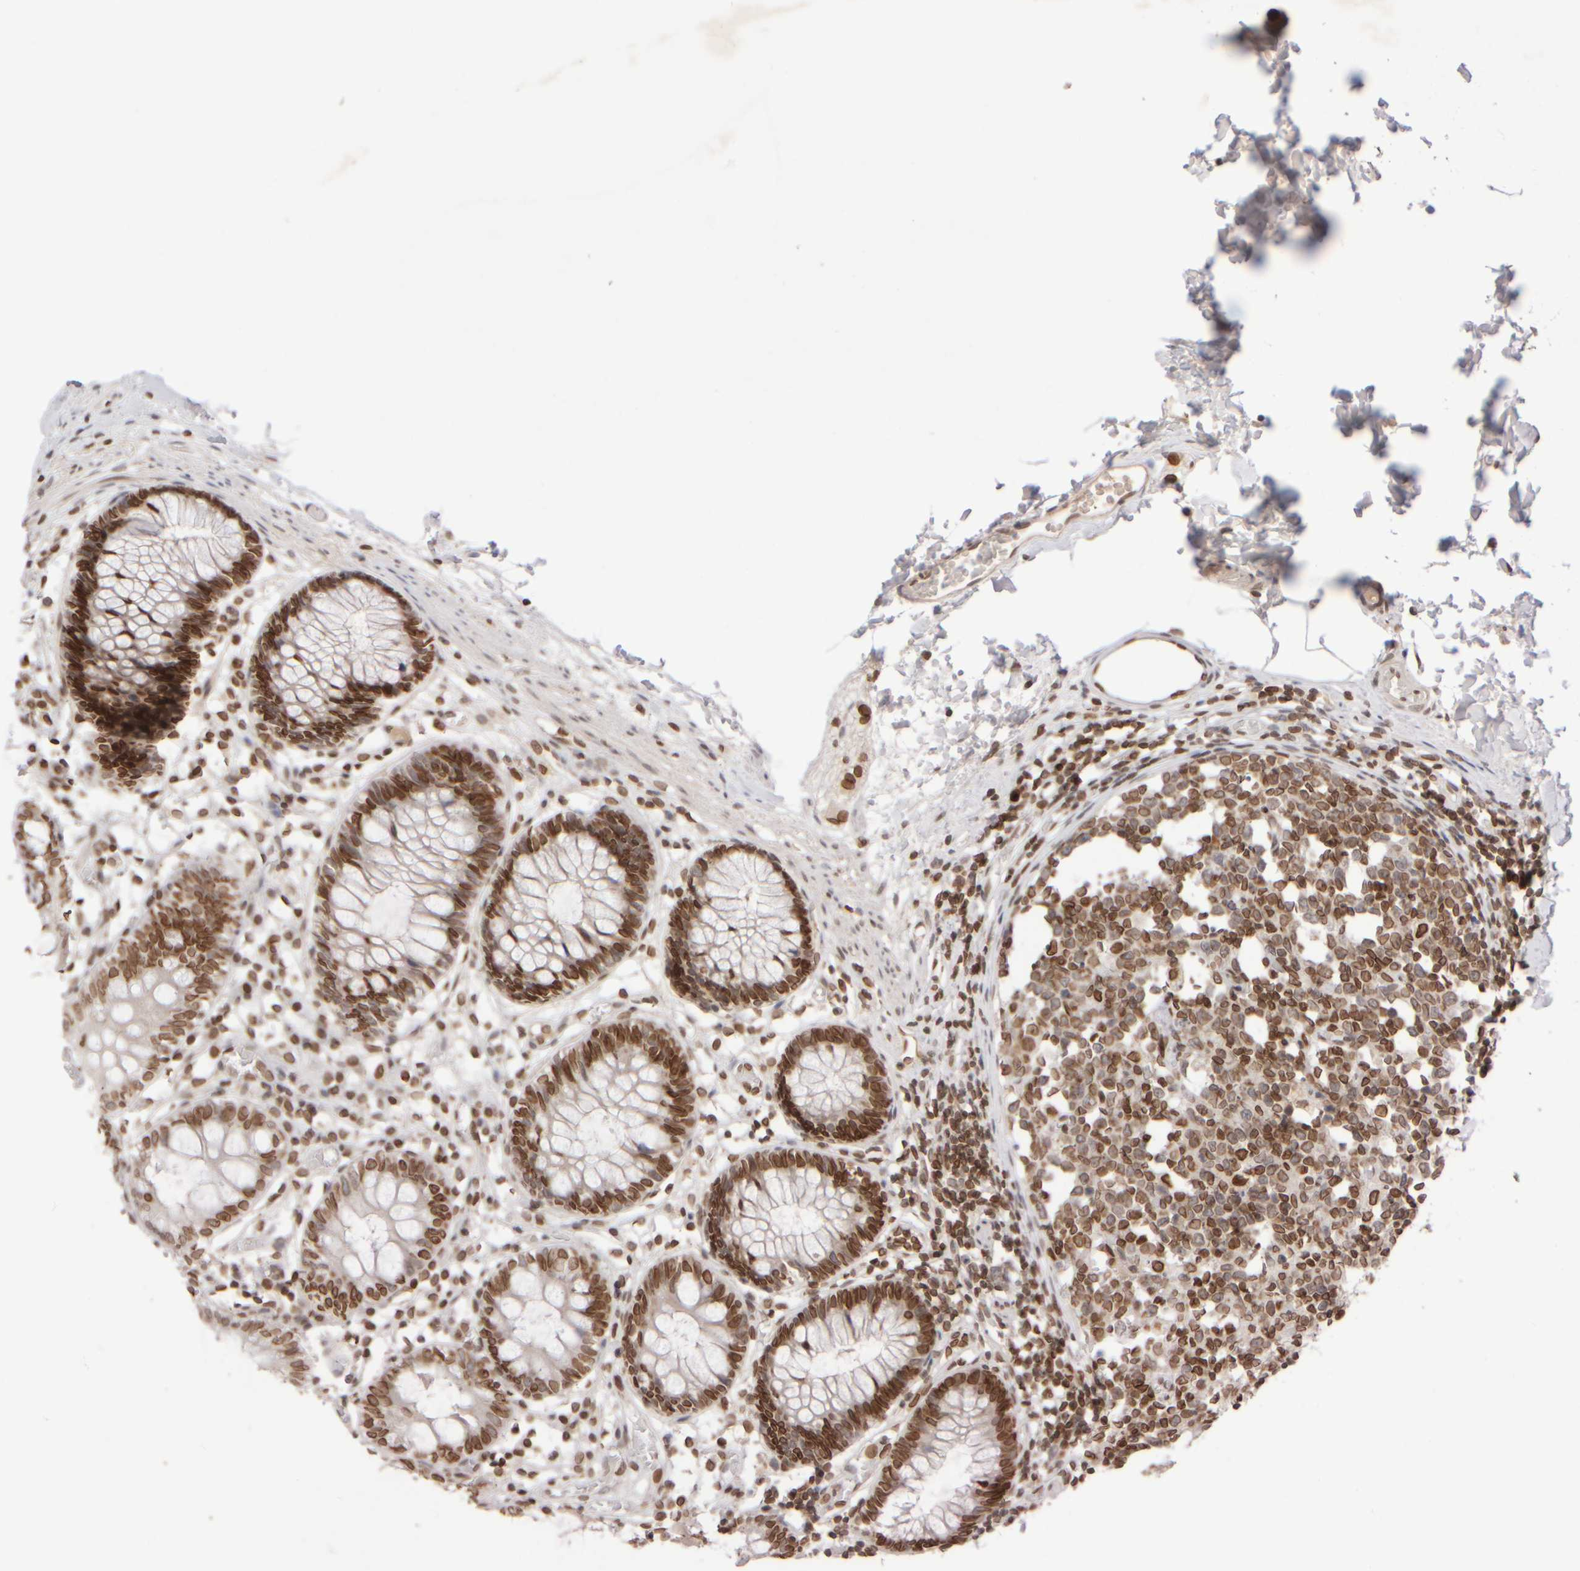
{"staining": {"intensity": "moderate", "quantity": ">75%", "location": "nuclear"}, "tissue": "colon", "cell_type": "Endothelial cells", "image_type": "normal", "snomed": [{"axis": "morphology", "description": "Normal tissue, NOS"}, {"axis": "topography", "description": "Colon"}], "caption": "About >75% of endothelial cells in benign human colon reveal moderate nuclear protein staining as visualized by brown immunohistochemical staining.", "gene": "ZC3HC1", "patient": {"sex": "male", "age": 14}}